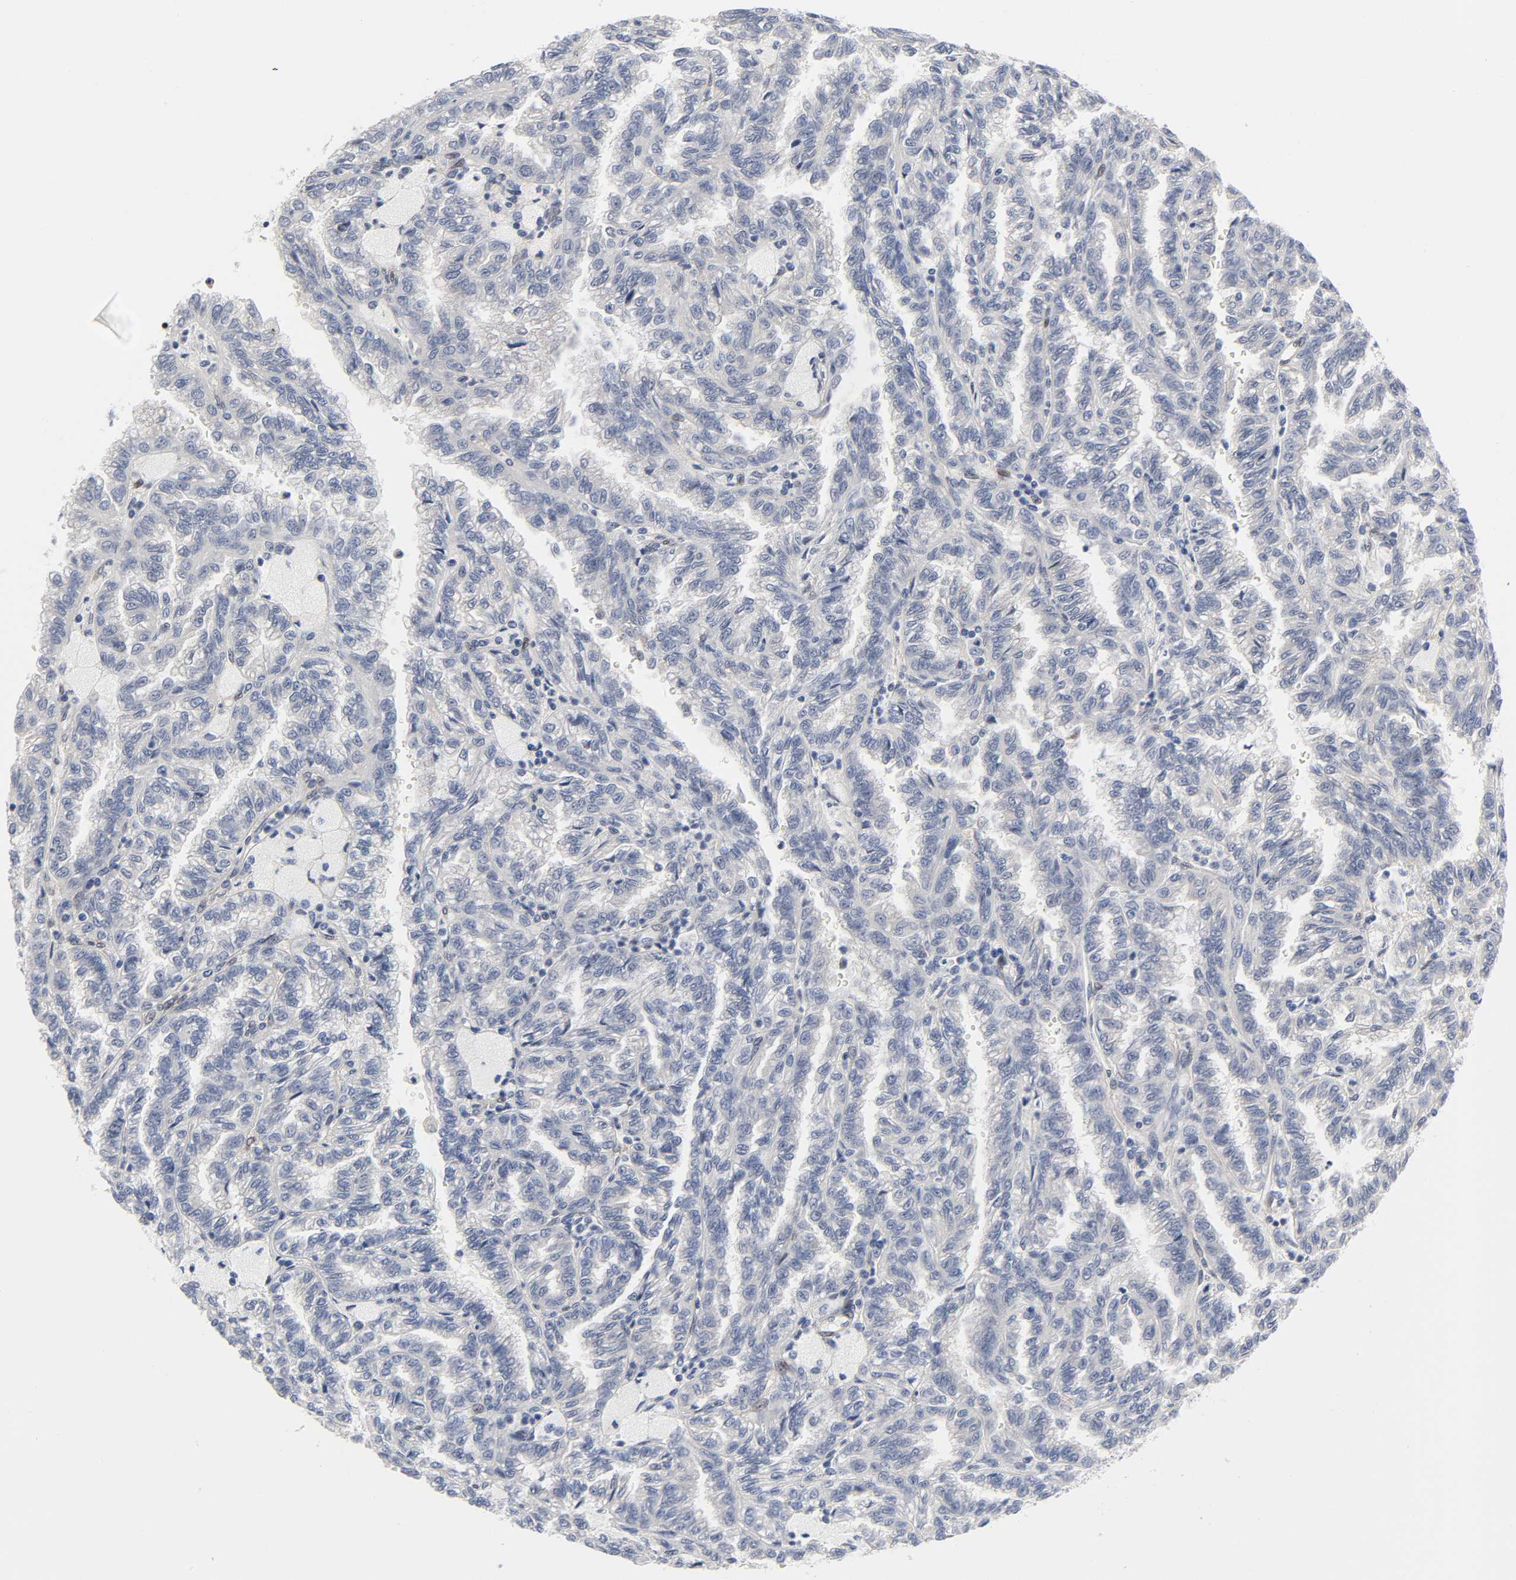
{"staining": {"intensity": "negative", "quantity": "none", "location": "none"}, "tissue": "renal cancer", "cell_type": "Tumor cells", "image_type": "cancer", "snomed": [{"axis": "morphology", "description": "Inflammation, NOS"}, {"axis": "morphology", "description": "Adenocarcinoma, NOS"}, {"axis": "topography", "description": "Kidney"}], "caption": "Tumor cells are negative for brown protein staining in renal cancer (adenocarcinoma).", "gene": "PTEN", "patient": {"sex": "male", "age": 68}}